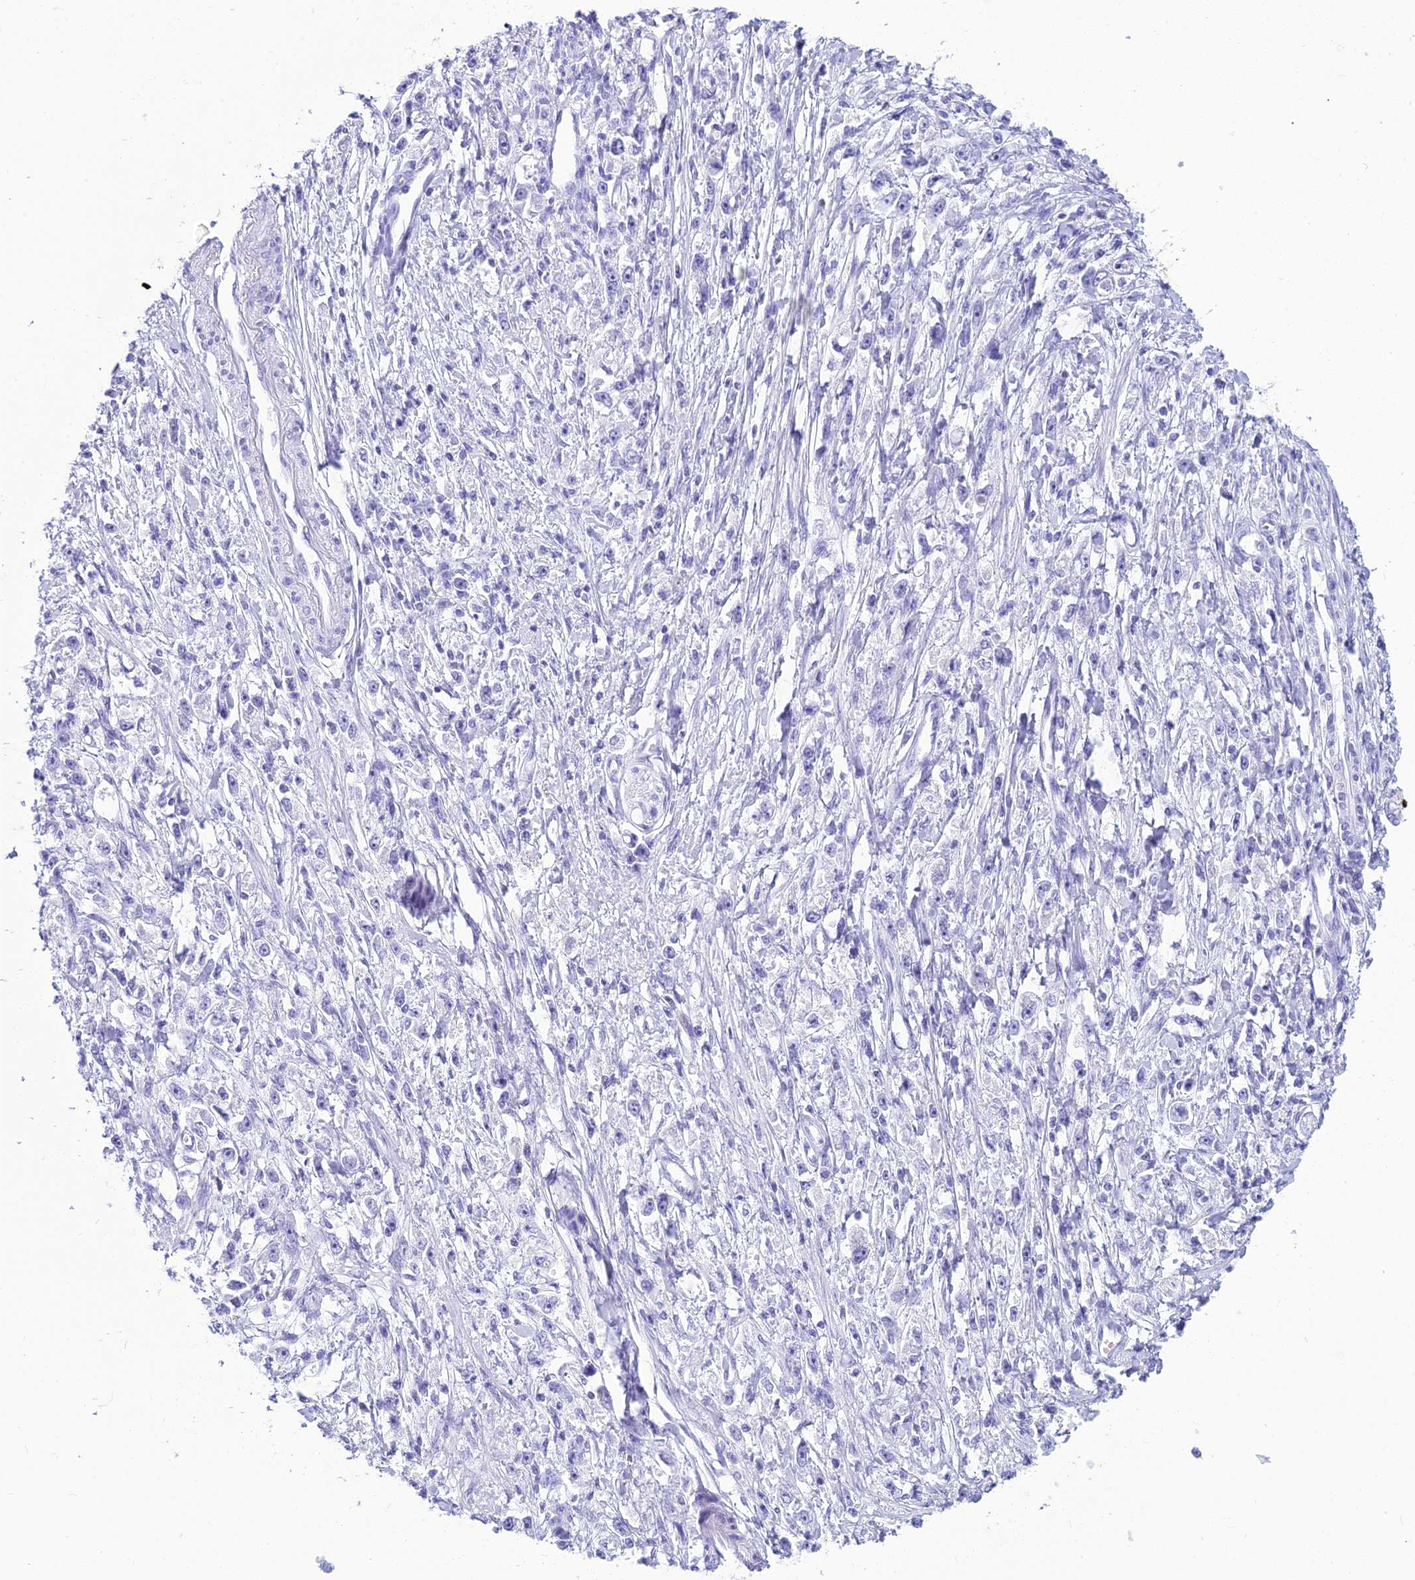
{"staining": {"intensity": "negative", "quantity": "none", "location": "none"}, "tissue": "stomach cancer", "cell_type": "Tumor cells", "image_type": "cancer", "snomed": [{"axis": "morphology", "description": "Adenocarcinoma, NOS"}, {"axis": "topography", "description": "Stomach"}], "caption": "The histopathology image demonstrates no staining of tumor cells in stomach adenocarcinoma. Brightfield microscopy of immunohistochemistry (IHC) stained with DAB (brown) and hematoxylin (blue), captured at high magnification.", "gene": "ZNF442", "patient": {"sex": "female", "age": 59}}